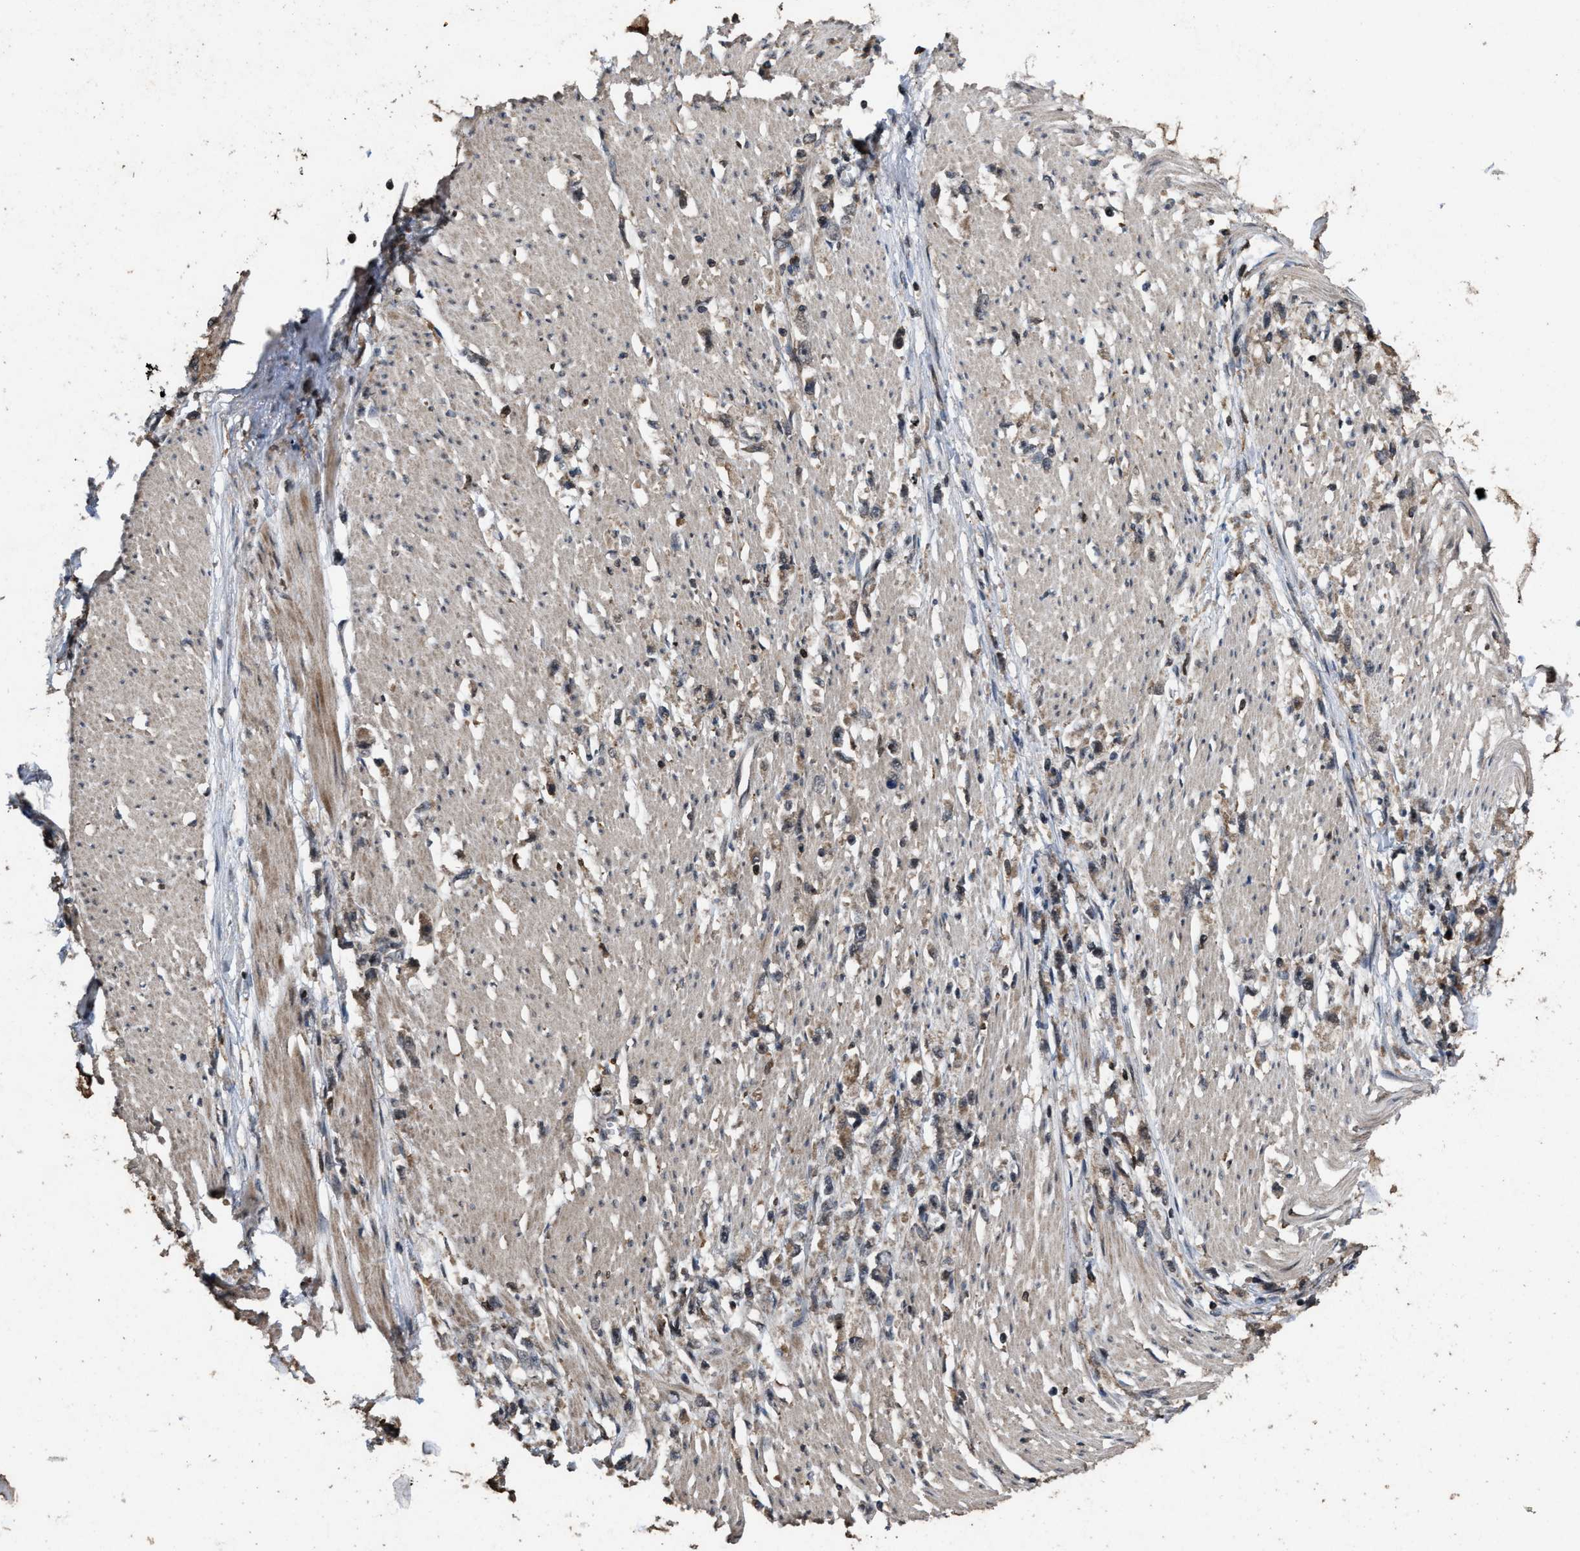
{"staining": {"intensity": "weak", "quantity": "<25%", "location": "cytoplasmic/membranous,nuclear"}, "tissue": "stomach cancer", "cell_type": "Tumor cells", "image_type": "cancer", "snomed": [{"axis": "morphology", "description": "Adenocarcinoma, NOS"}, {"axis": "topography", "description": "Stomach"}], "caption": "IHC of human stomach adenocarcinoma displays no staining in tumor cells.", "gene": "HAUS6", "patient": {"sex": "female", "age": 59}}